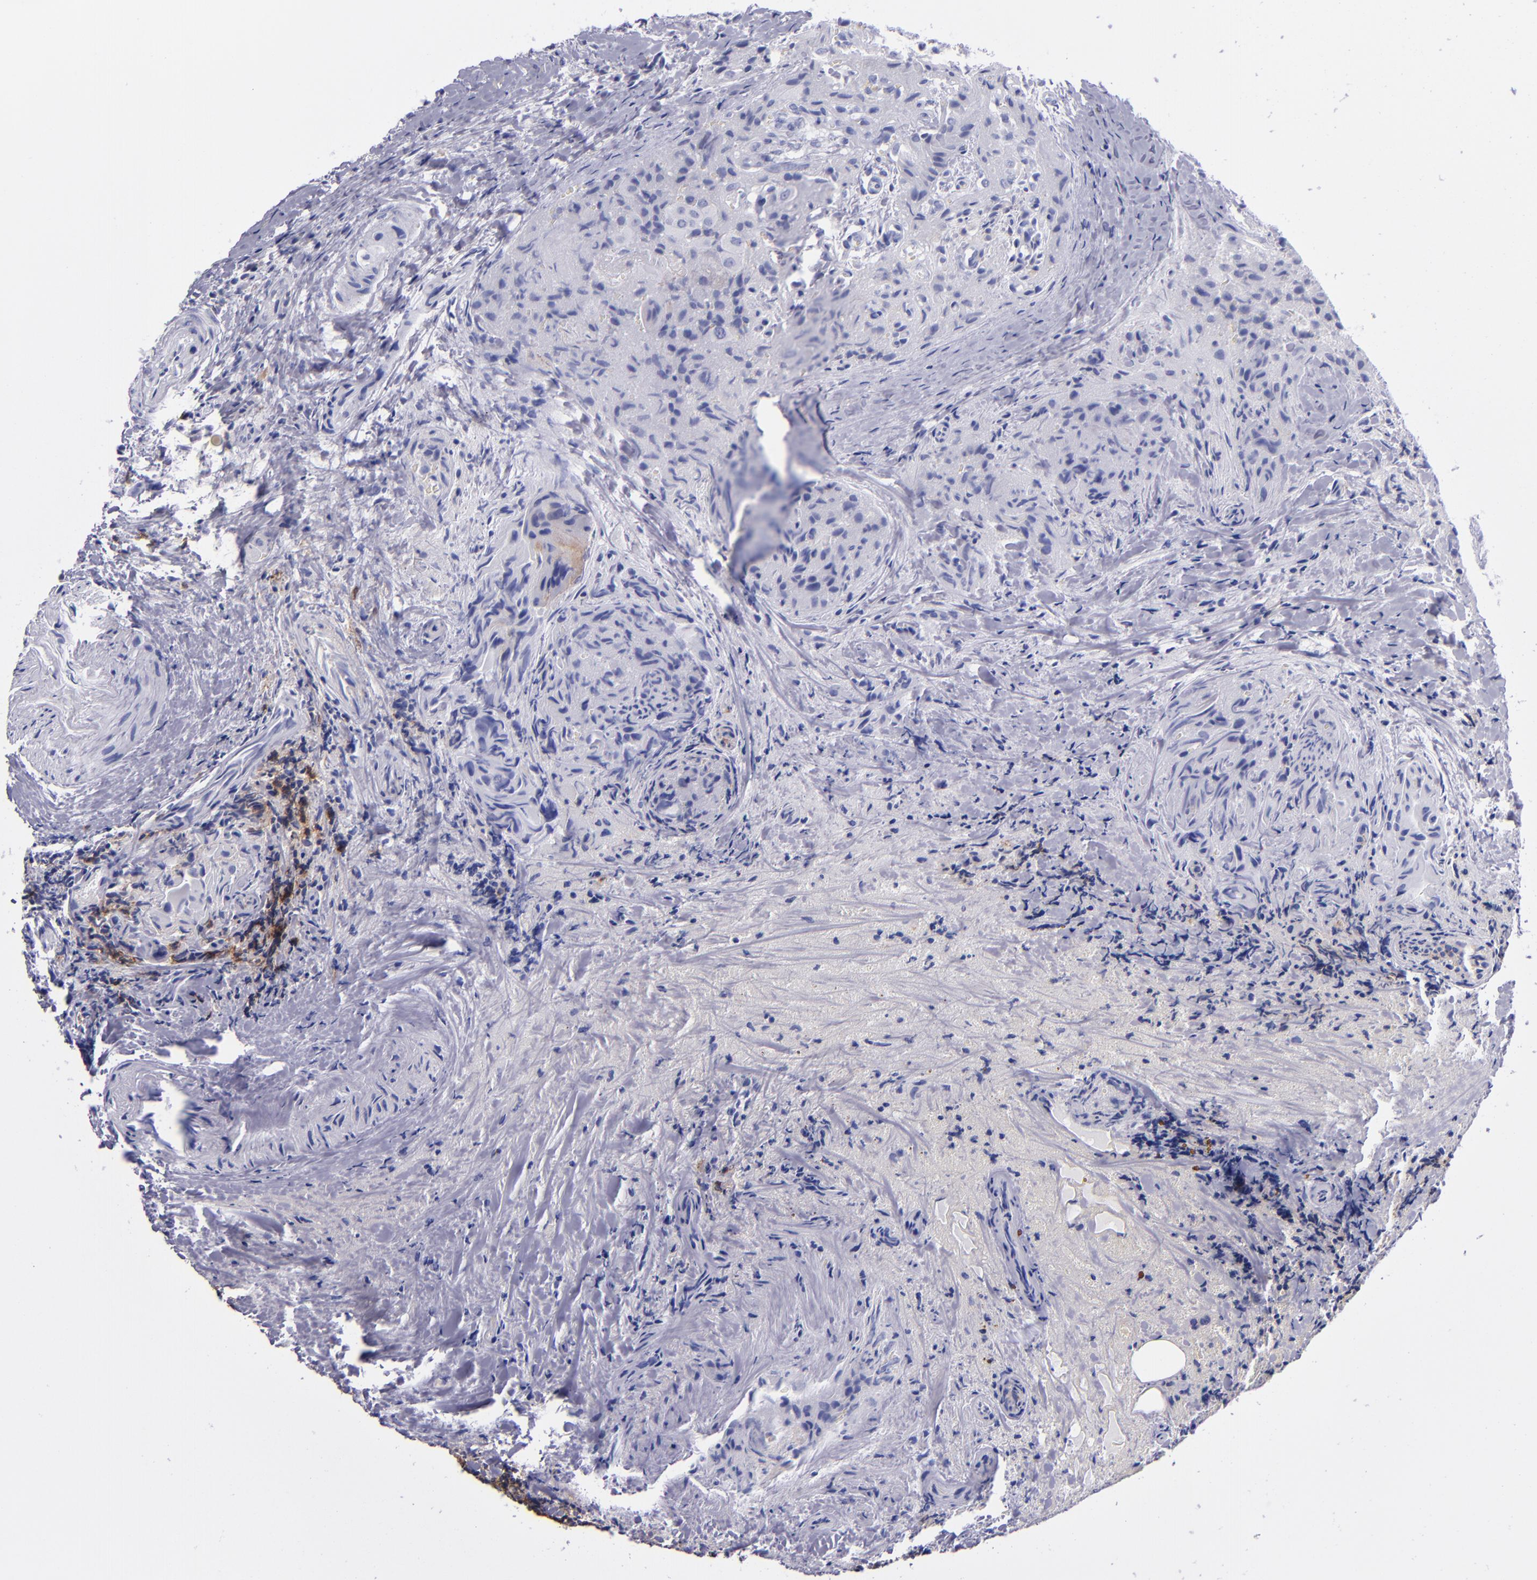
{"staining": {"intensity": "negative", "quantity": "none", "location": "none"}, "tissue": "thyroid cancer", "cell_type": "Tumor cells", "image_type": "cancer", "snomed": [{"axis": "morphology", "description": "Papillary adenocarcinoma, NOS"}, {"axis": "topography", "description": "Thyroid gland"}], "caption": "Tumor cells are negative for brown protein staining in thyroid cancer.", "gene": "CD37", "patient": {"sex": "female", "age": 71}}